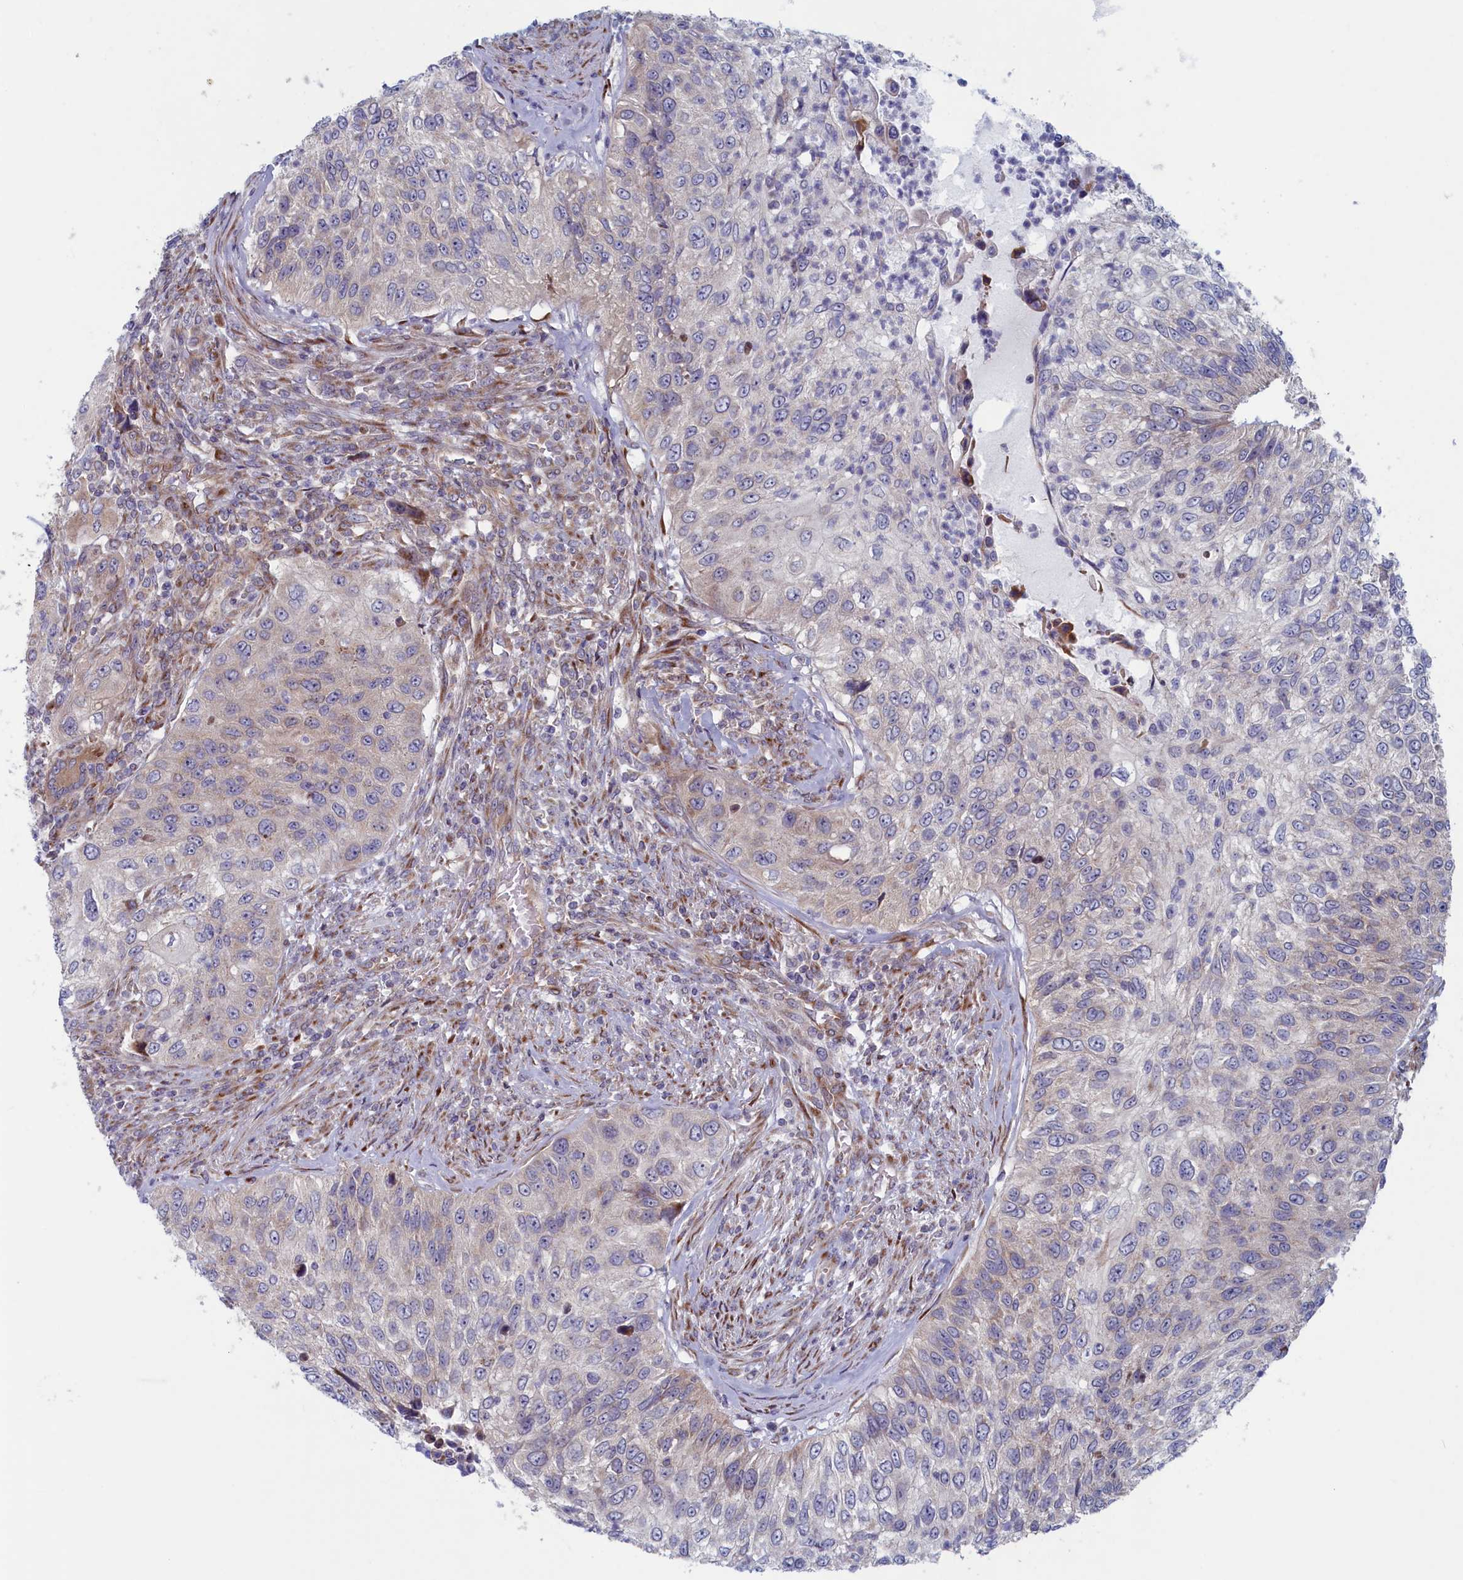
{"staining": {"intensity": "weak", "quantity": "<25%", "location": "cytoplasmic/membranous"}, "tissue": "urothelial cancer", "cell_type": "Tumor cells", "image_type": "cancer", "snomed": [{"axis": "morphology", "description": "Urothelial carcinoma, High grade"}, {"axis": "topography", "description": "Urinary bladder"}], "caption": "Human urothelial cancer stained for a protein using IHC displays no positivity in tumor cells.", "gene": "MTFMT", "patient": {"sex": "female", "age": 60}}